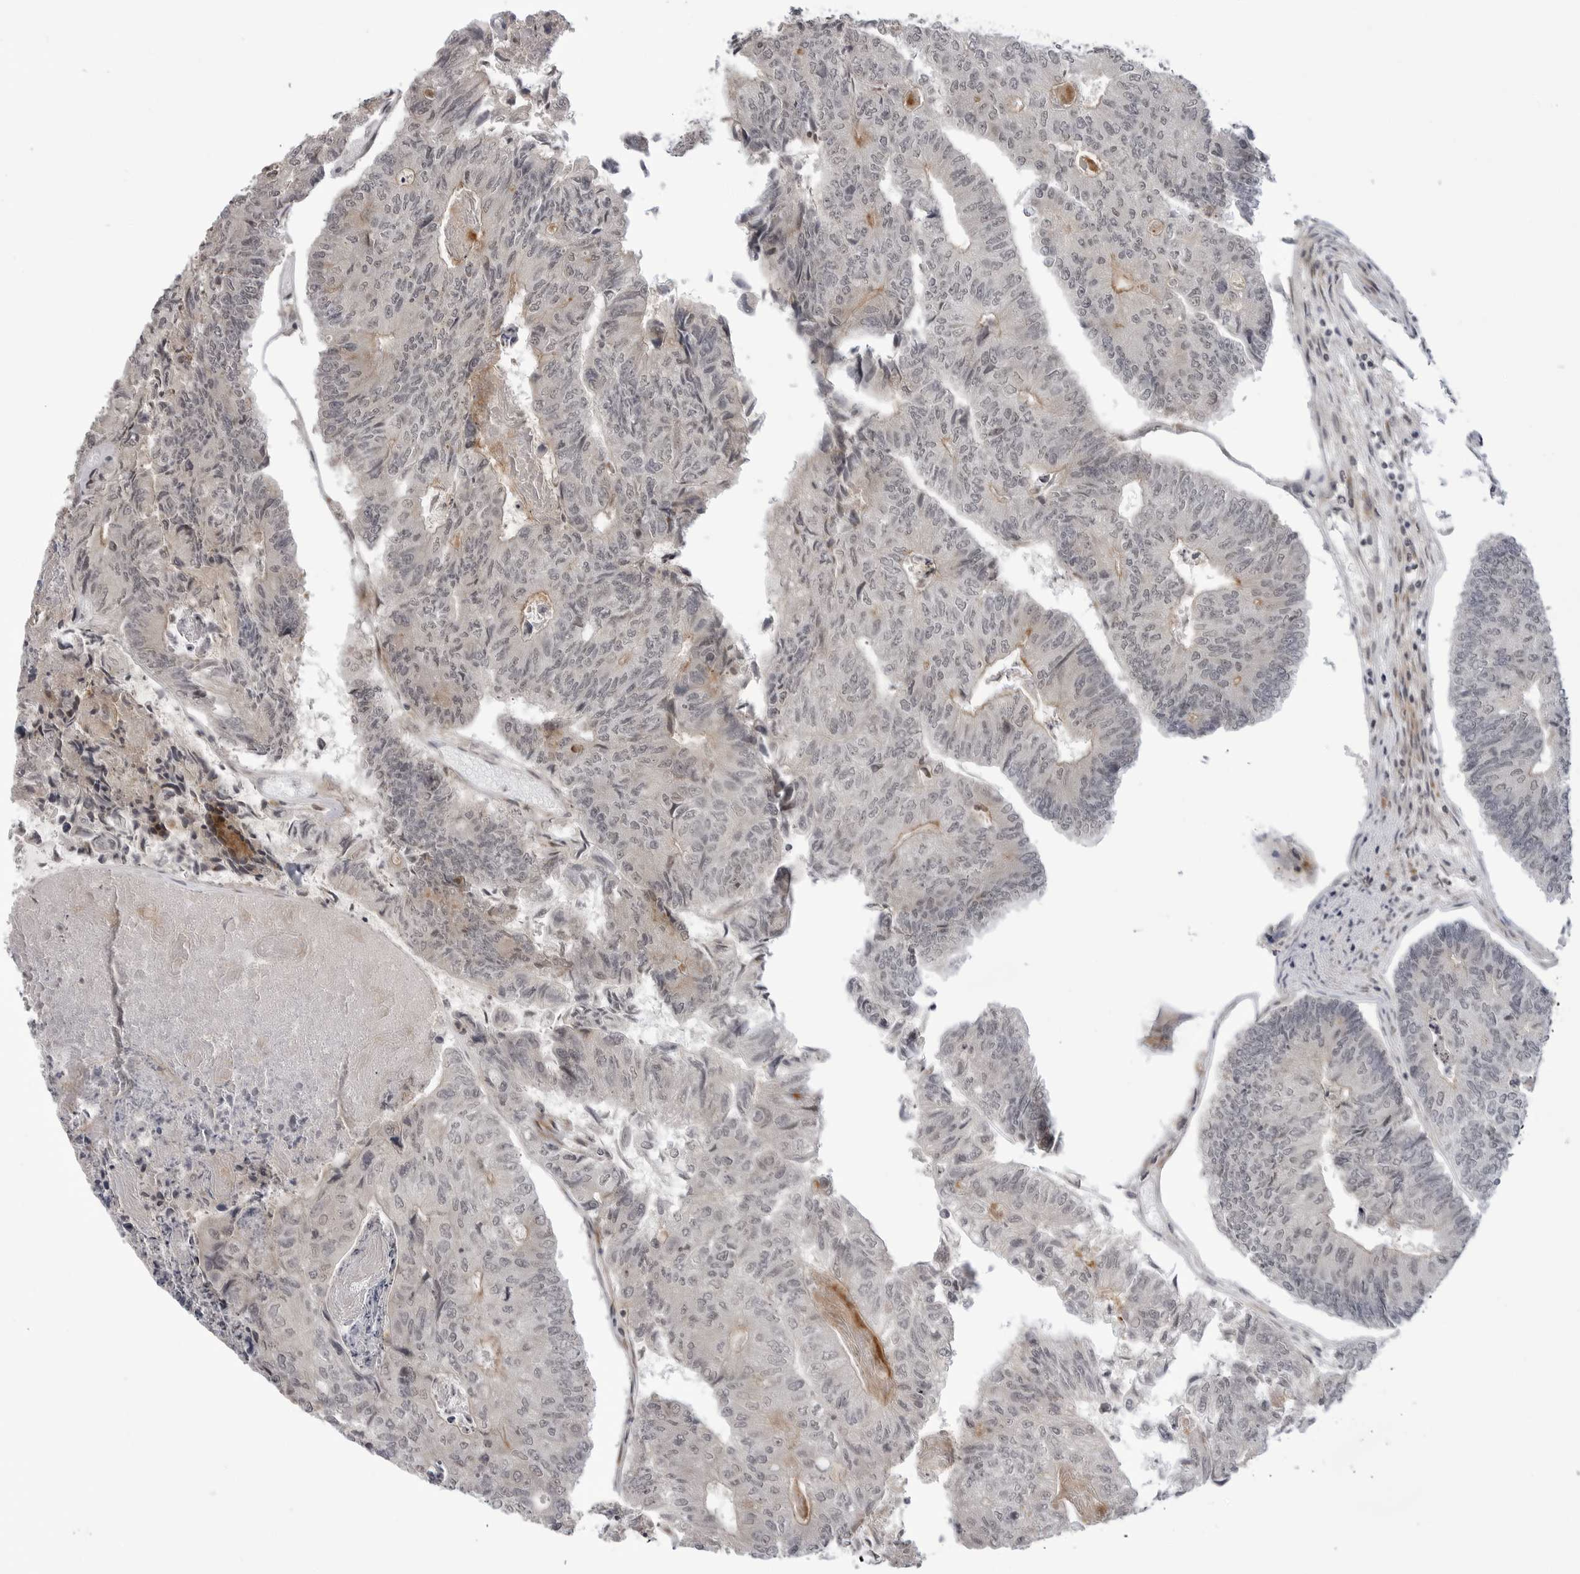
{"staining": {"intensity": "negative", "quantity": "none", "location": "none"}, "tissue": "colorectal cancer", "cell_type": "Tumor cells", "image_type": "cancer", "snomed": [{"axis": "morphology", "description": "Adenocarcinoma, NOS"}, {"axis": "topography", "description": "Colon"}], "caption": "Tumor cells are negative for brown protein staining in colorectal cancer (adenocarcinoma).", "gene": "ADAMTS5", "patient": {"sex": "female", "age": 67}}